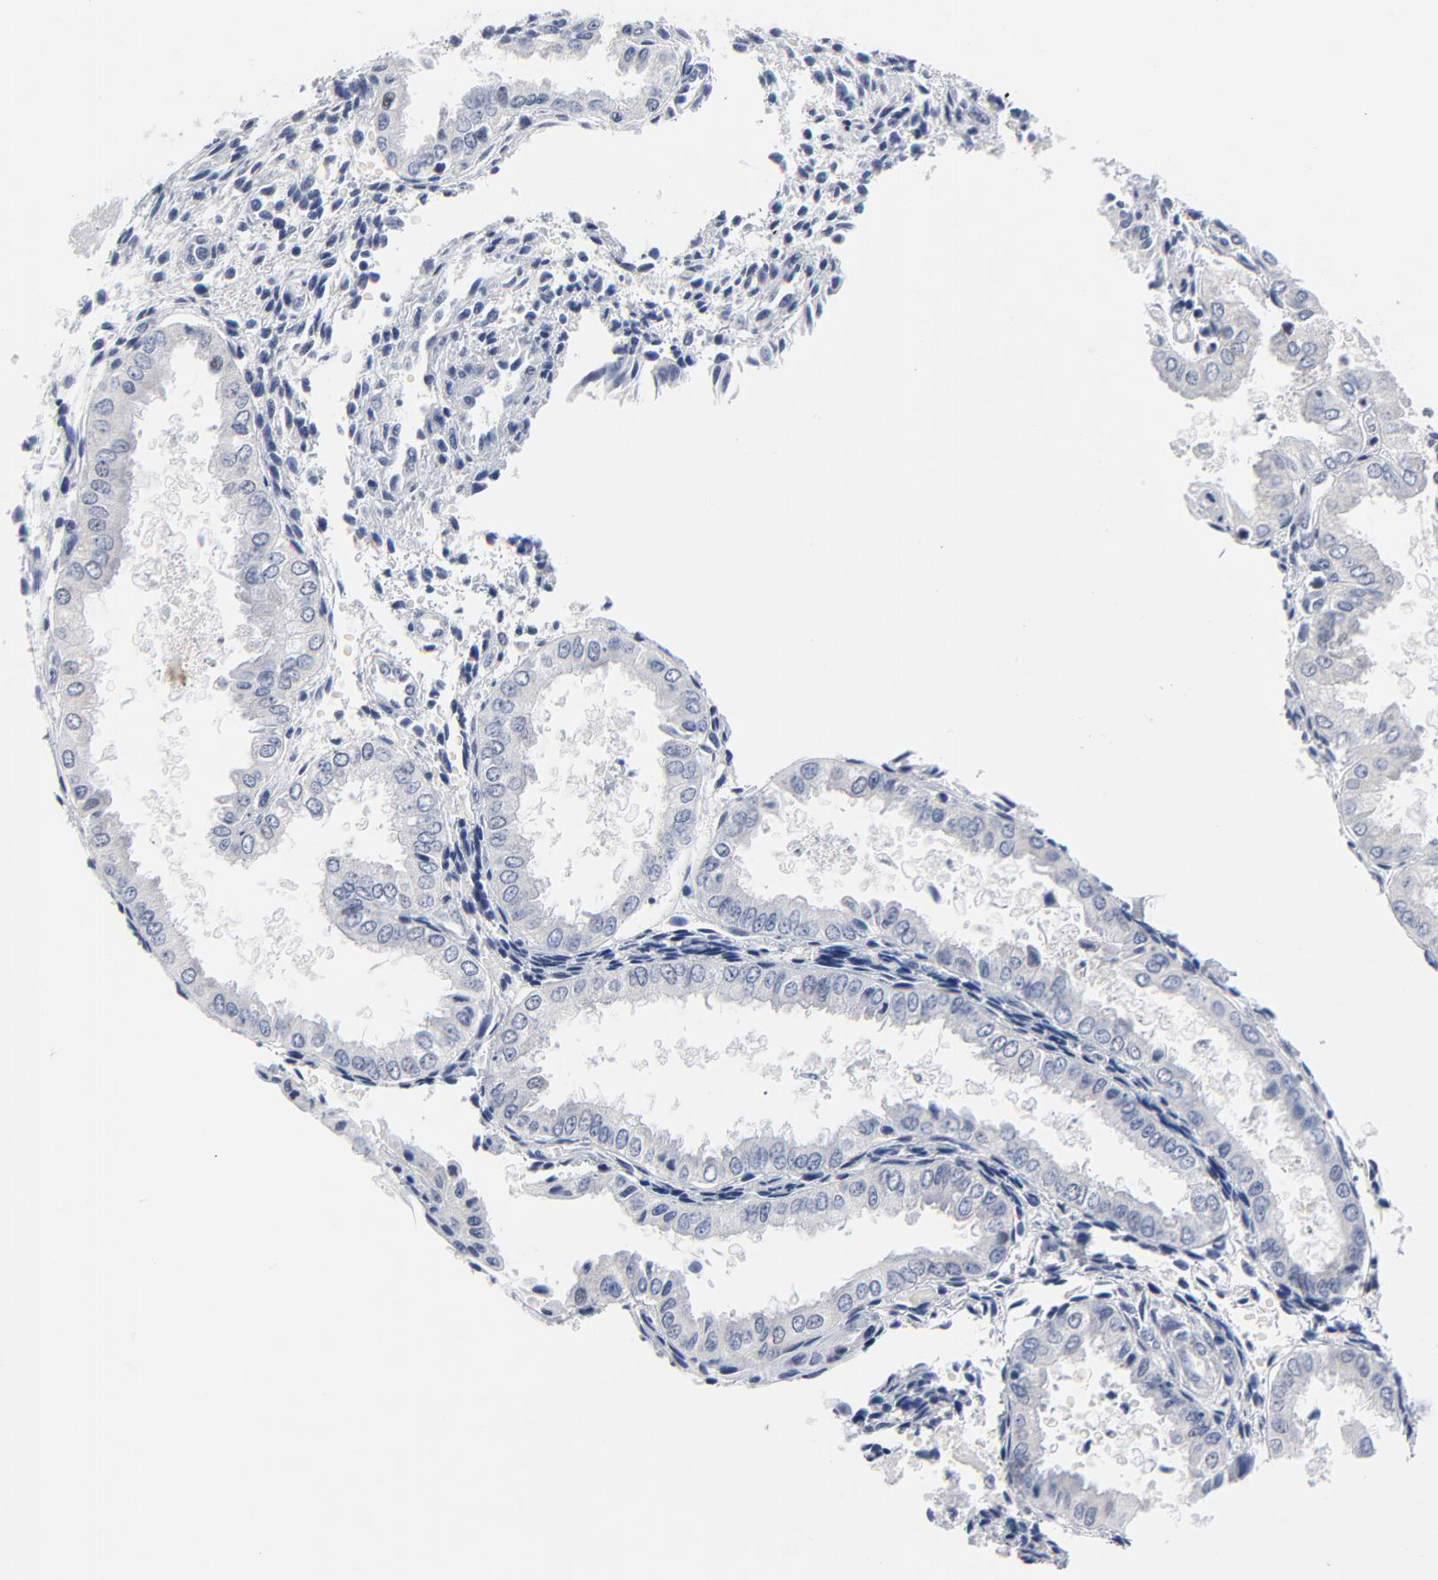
{"staining": {"intensity": "negative", "quantity": "none", "location": "none"}, "tissue": "endometrium", "cell_type": "Cells in endometrial stroma", "image_type": "normal", "snomed": [{"axis": "morphology", "description": "Normal tissue, NOS"}, {"axis": "topography", "description": "Endometrium"}], "caption": "Protein analysis of normal endometrium exhibits no significant expression in cells in endometrial stroma.", "gene": "KCNK13", "patient": {"sex": "female", "age": 33}}